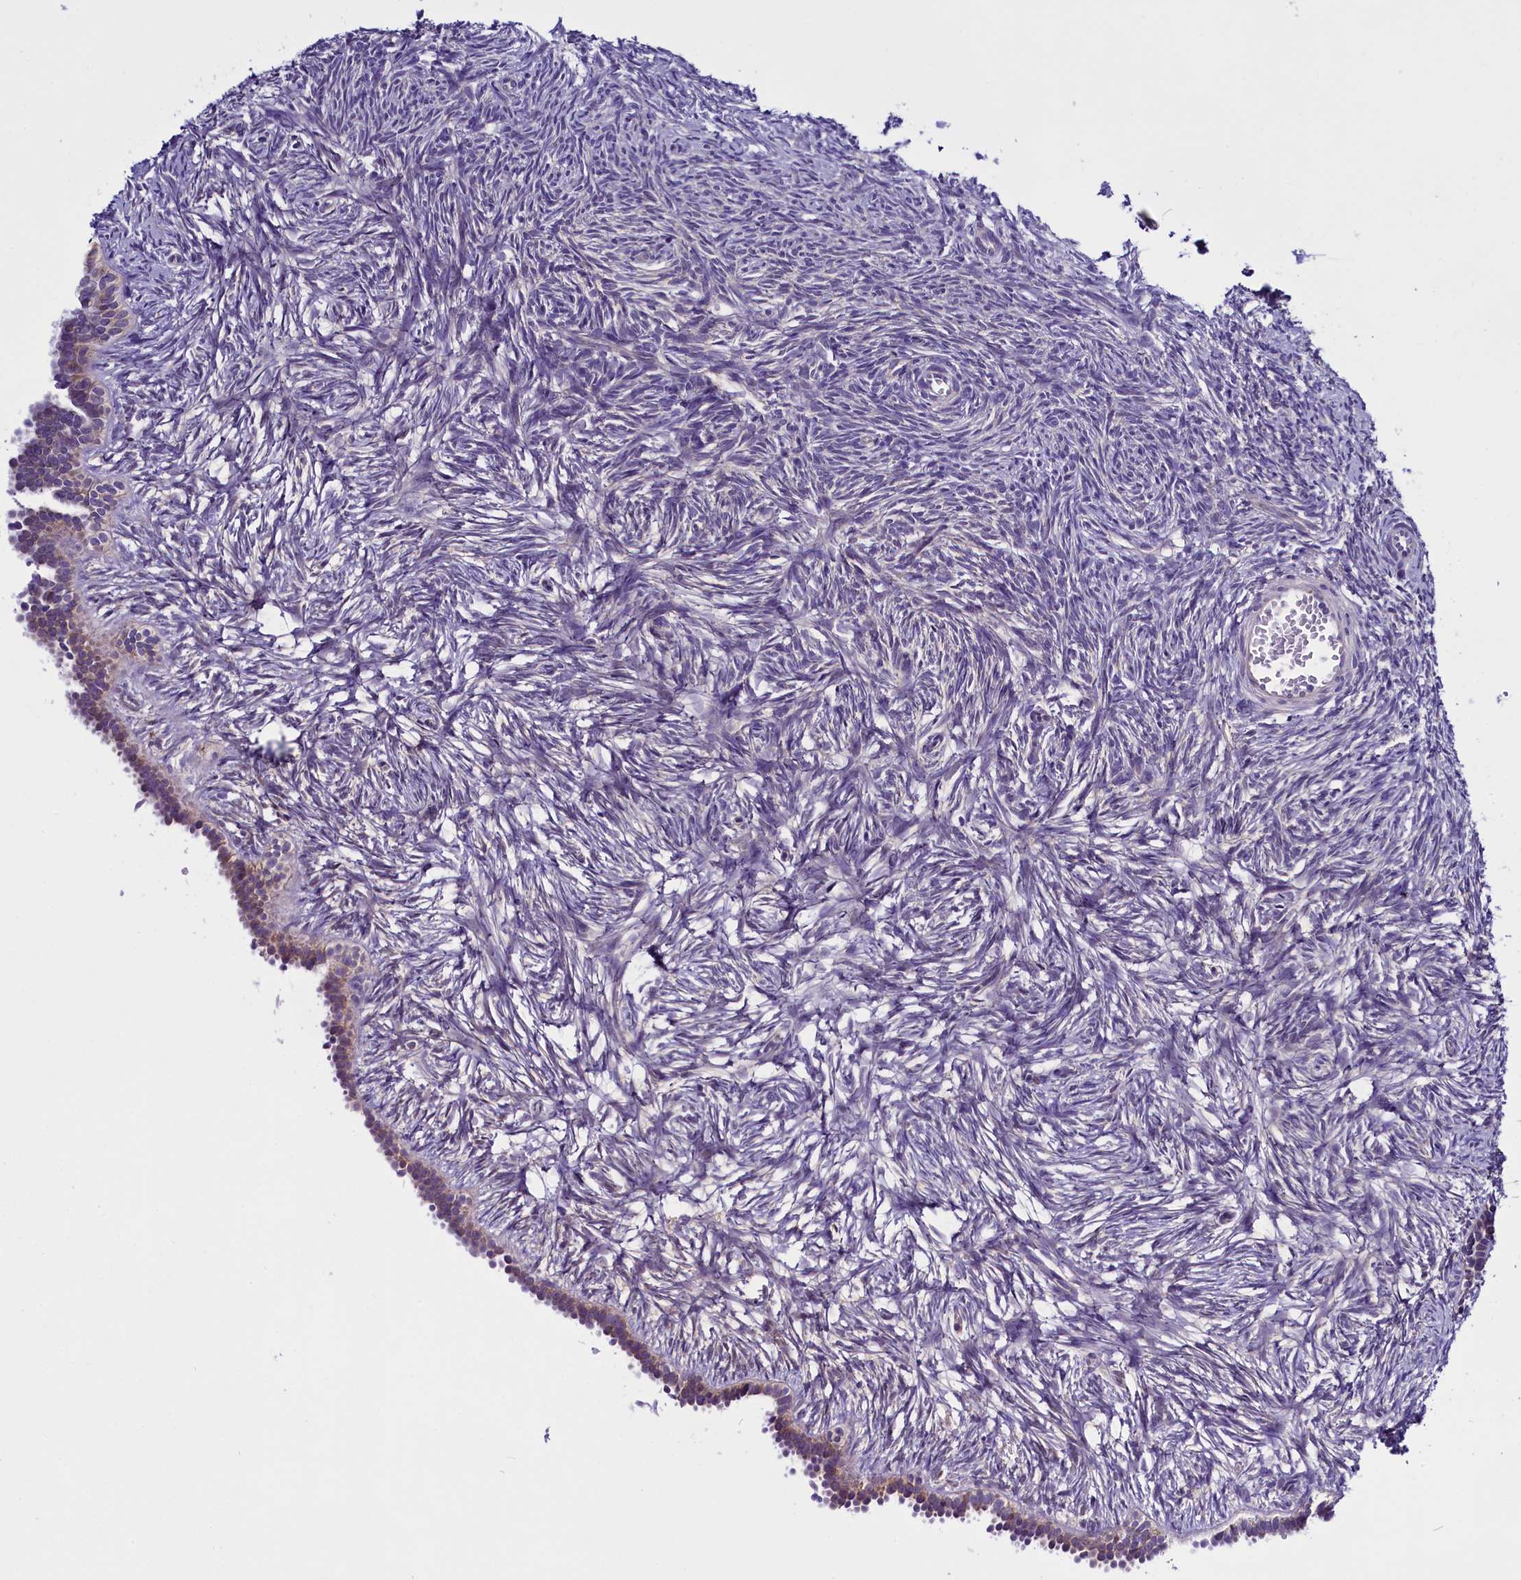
{"staining": {"intensity": "negative", "quantity": "none", "location": "none"}, "tissue": "ovary", "cell_type": "Ovarian stroma cells", "image_type": "normal", "snomed": [{"axis": "morphology", "description": "Normal tissue, NOS"}, {"axis": "topography", "description": "Ovary"}], "caption": "Protein analysis of normal ovary exhibits no significant positivity in ovarian stroma cells.", "gene": "UACA", "patient": {"sex": "female", "age": 51}}